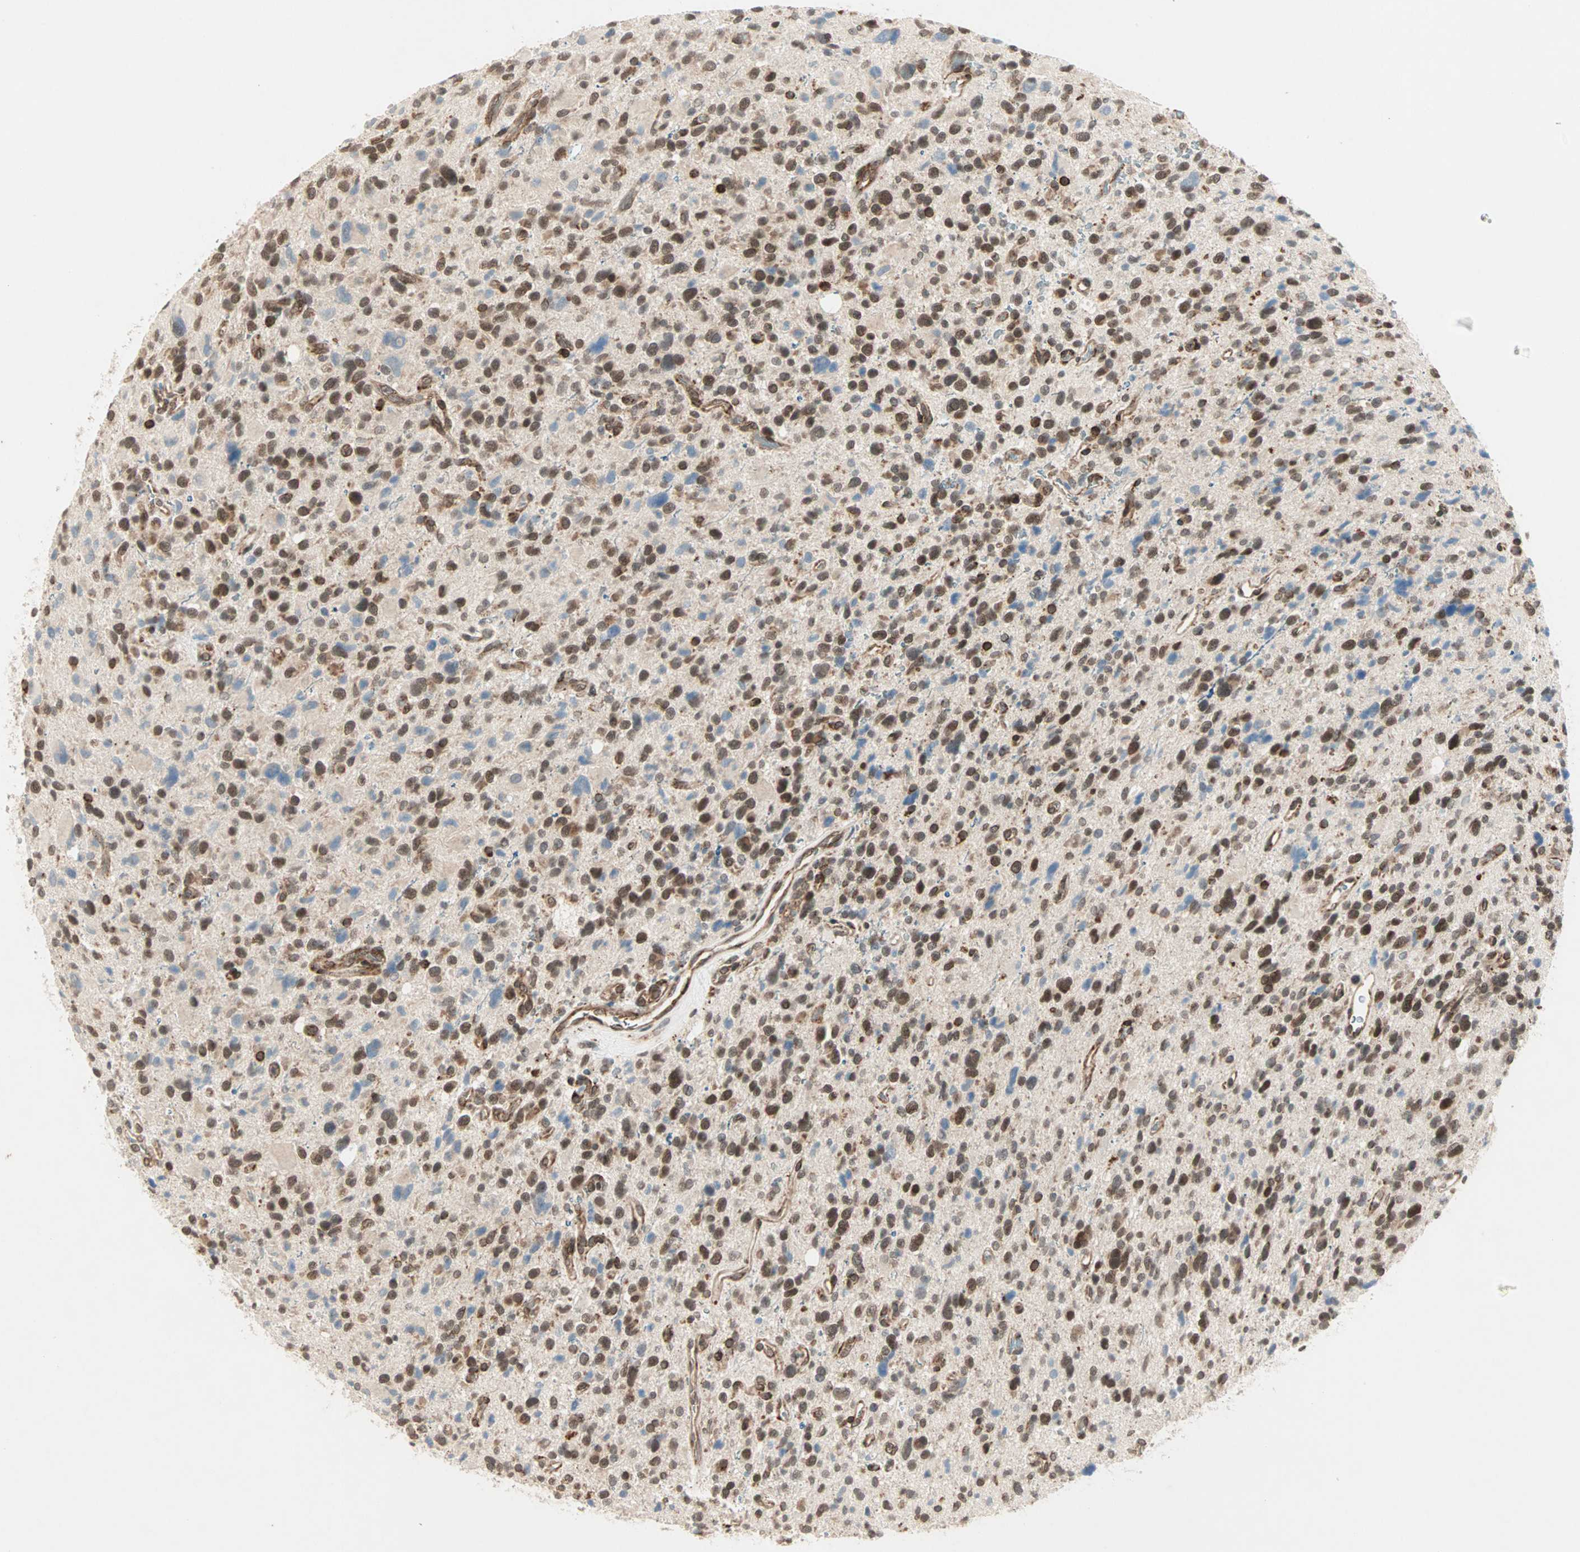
{"staining": {"intensity": "moderate", "quantity": ">75%", "location": "cytoplasmic/membranous,nuclear"}, "tissue": "glioma", "cell_type": "Tumor cells", "image_type": "cancer", "snomed": [{"axis": "morphology", "description": "Glioma, malignant, High grade"}, {"axis": "topography", "description": "Brain"}], "caption": "Immunohistochemistry (DAB) staining of human glioma exhibits moderate cytoplasmic/membranous and nuclear protein staining in about >75% of tumor cells. Nuclei are stained in blue.", "gene": "ZNF37A", "patient": {"sex": "male", "age": 48}}